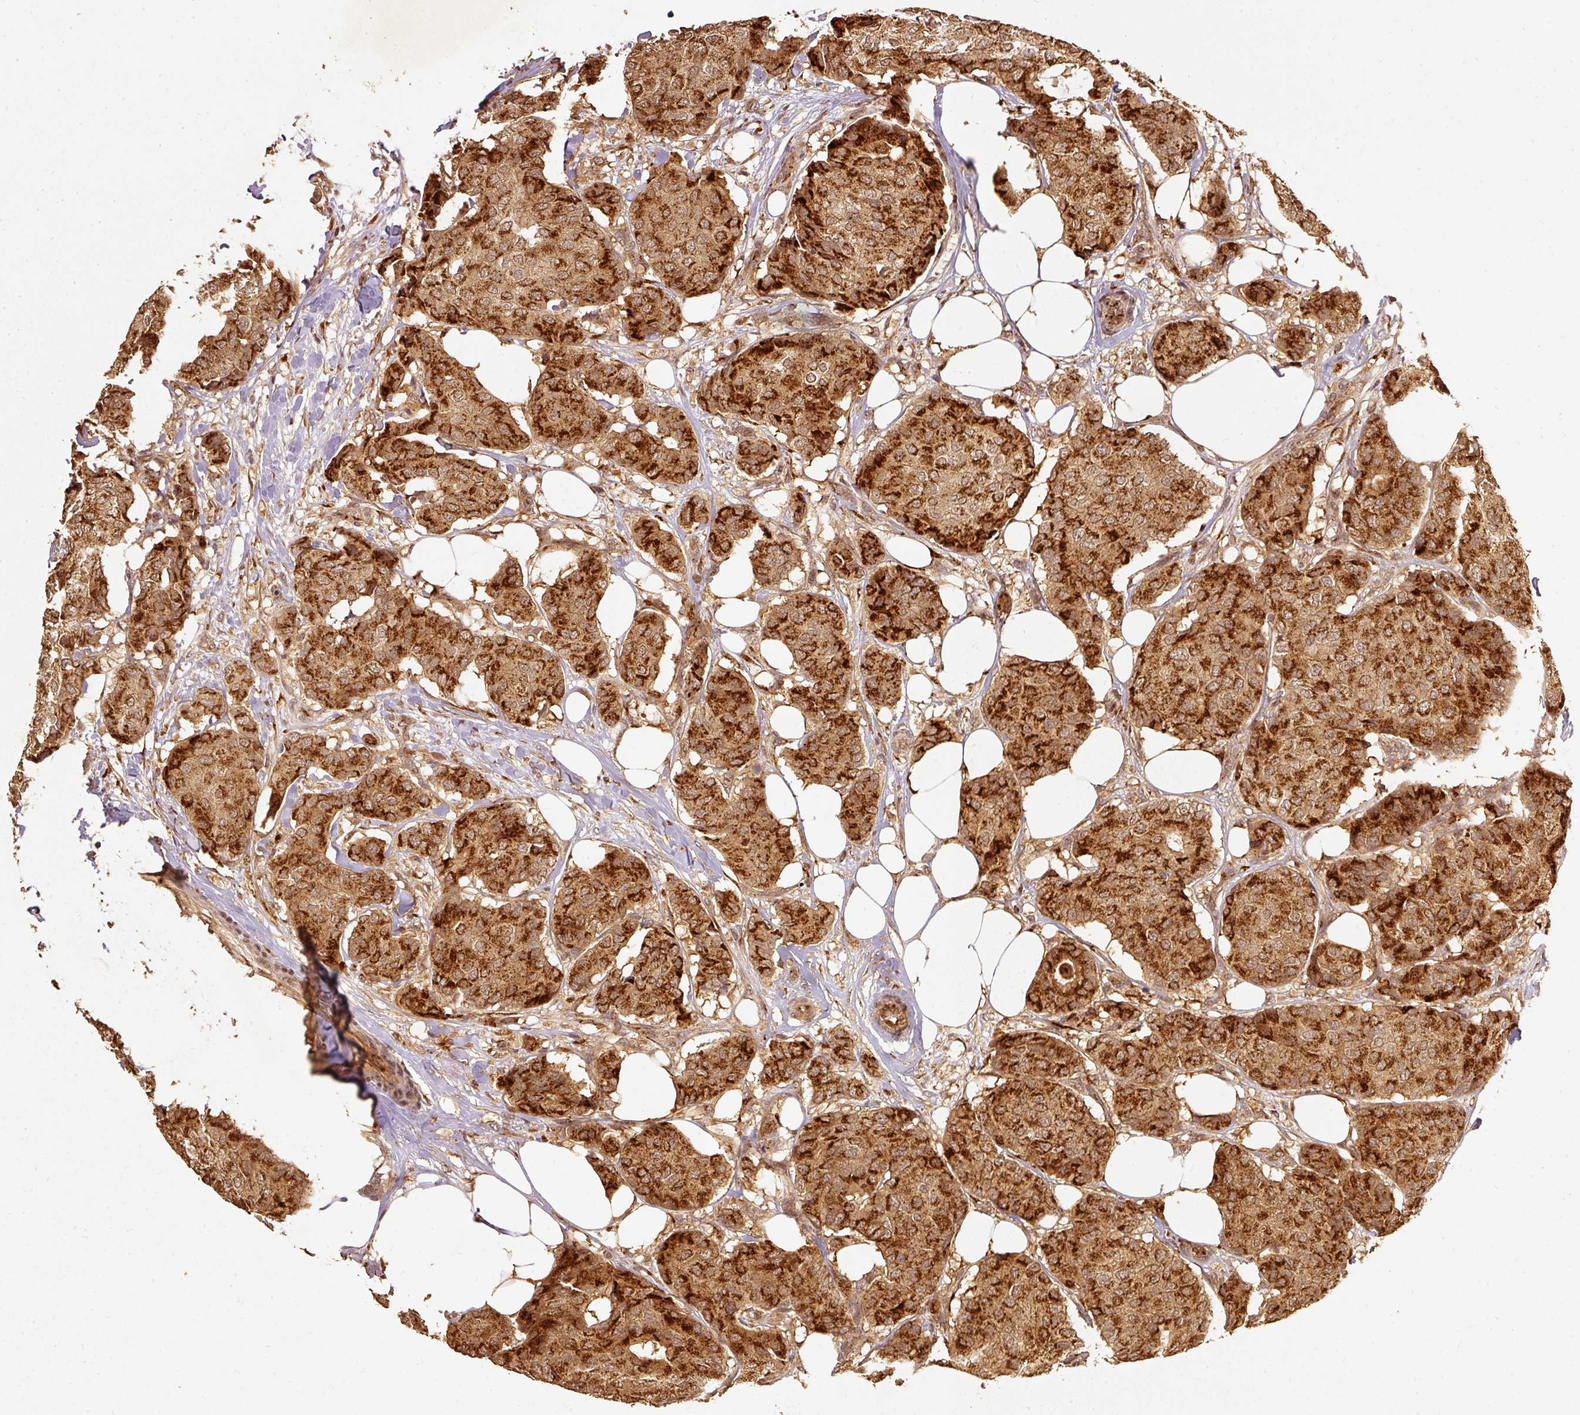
{"staining": {"intensity": "strong", "quantity": ">75%", "location": "cytoplasmic/membranous"}, "tissue": "breast cancer", "cell_type": "Tumor cells", "image_type": "cancer", "snomed": [{"axis": "morphology", "description": "Duct carcinoma"}, {"axis": "topography", "description": "Breast"}], "caption": "The histopathology image shows immunohistochemical staining of breast cancer. There is strong cytoplasmic/membranous expression is seen in about >75% of tumor cells.", "gene": "FUT8", "patient": {"sex": "female", "age": 75}}